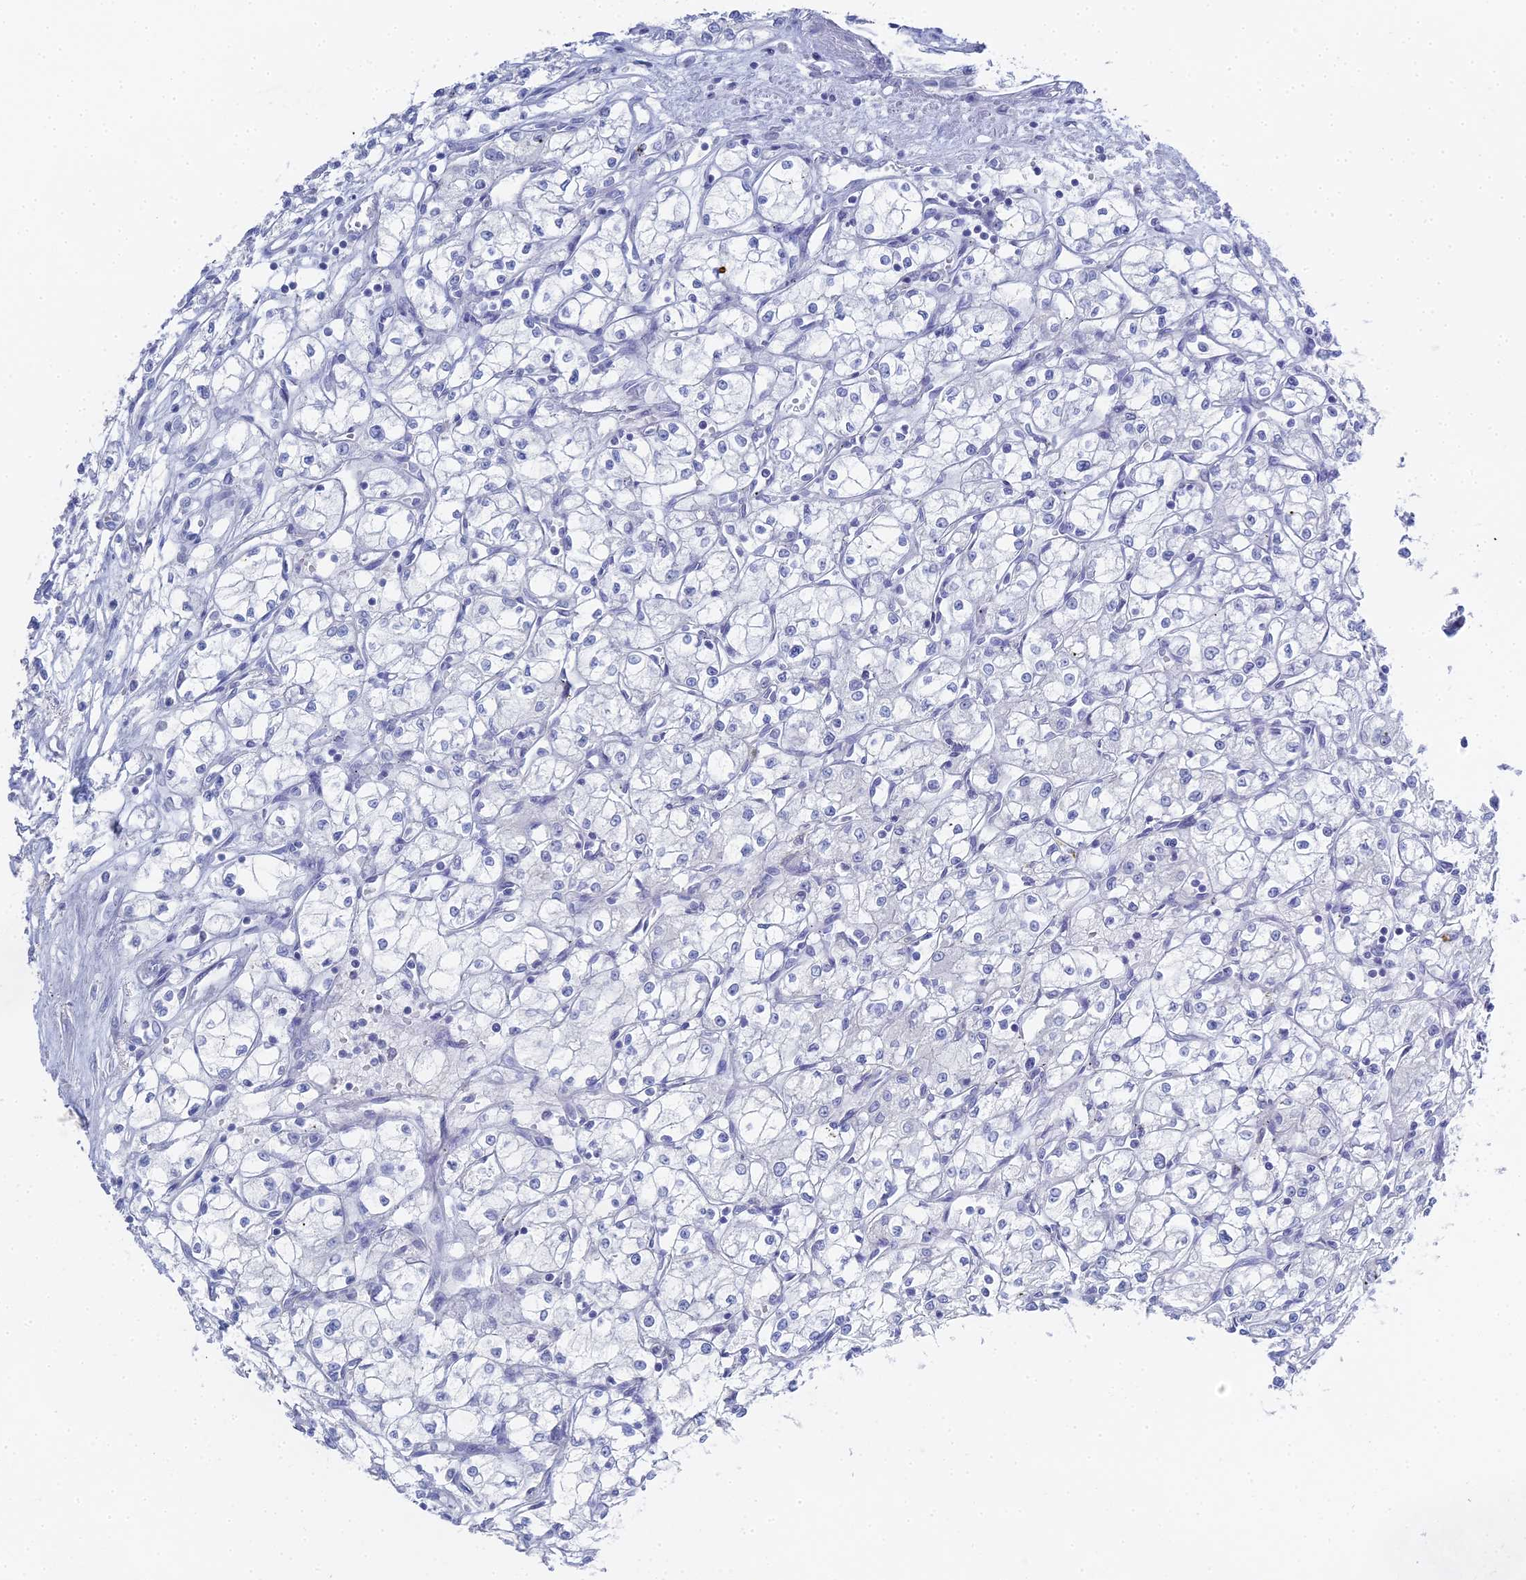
{"staining": {"intensity": "negative", "quantity": "none", "location": "none"}, "tissue": "renal cancer", "cell_type": "Tumor cells", "image_type": "cancer", "snomed": [{"axis": "morphology", "description": "Adenocarcinoma, NOS"}, {"axis": "topography", "description": "Kidney"}], "caption": "Renal cancer (adenocarcinoma) stained for a protein using immunohistochemistry exhibits no positivity tumor cells.", "gene": "ALPP", "patient": {"sex": "male", "age": 59}}